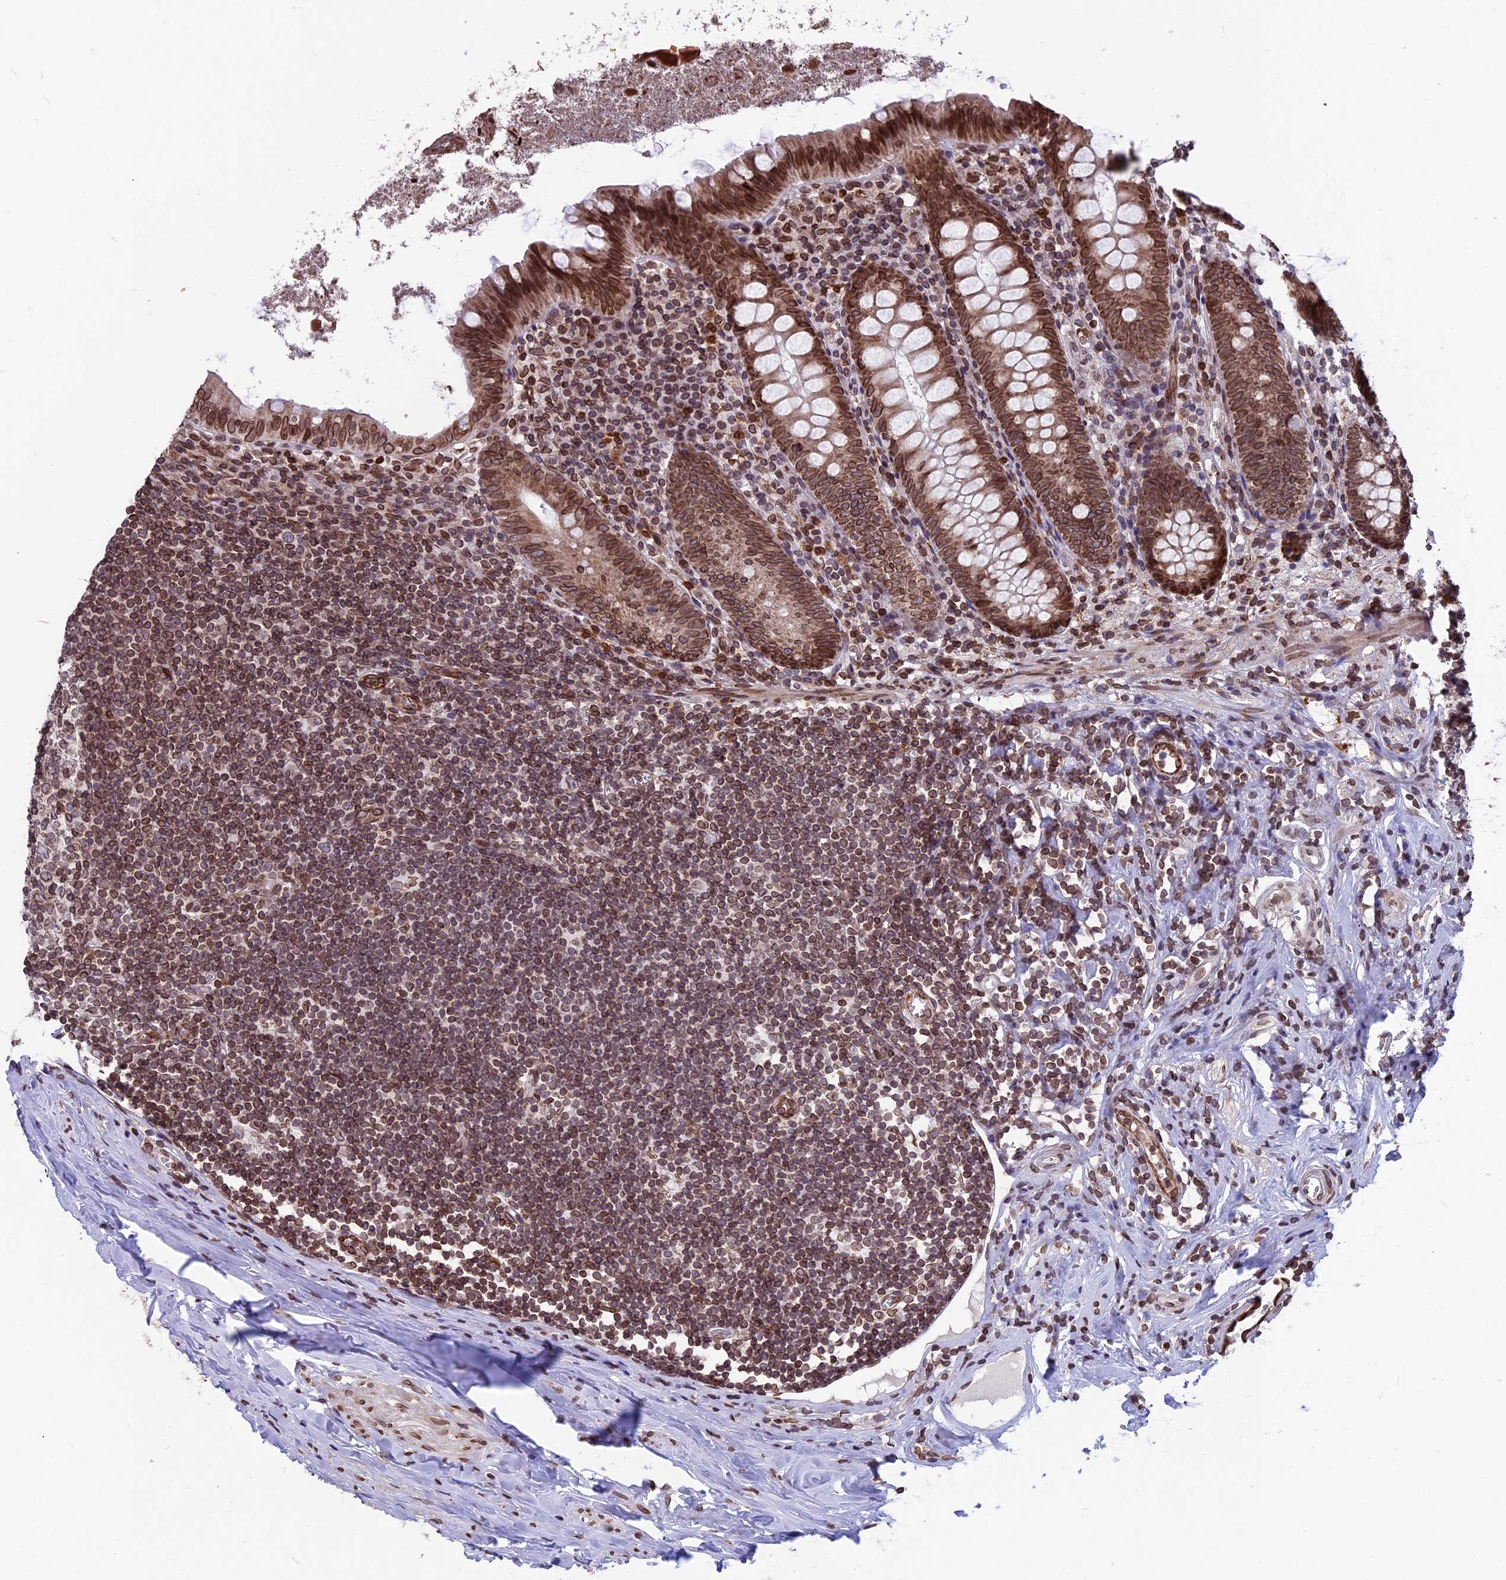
{"staining": {"intensity": "moderate", "quantity": ">75%", "location": "cytoplasmic/membranous,nuclear"}, "tissue": "appendix", "cell_type": "Glandular cells", "image_type": "normal", "snomed": [{"axis": "morphology", "description": "Normal tissue, NOS"}, {"axis": "topography", "description": "Appendix"}], "caption": "Appendix stained with IHC reveals moderate cytoplasmic/membranous,nuclear staining in about >75% of glandular cells.", "gene": "PTCHD4", "patient": {"sex": "female", "age": 51}}